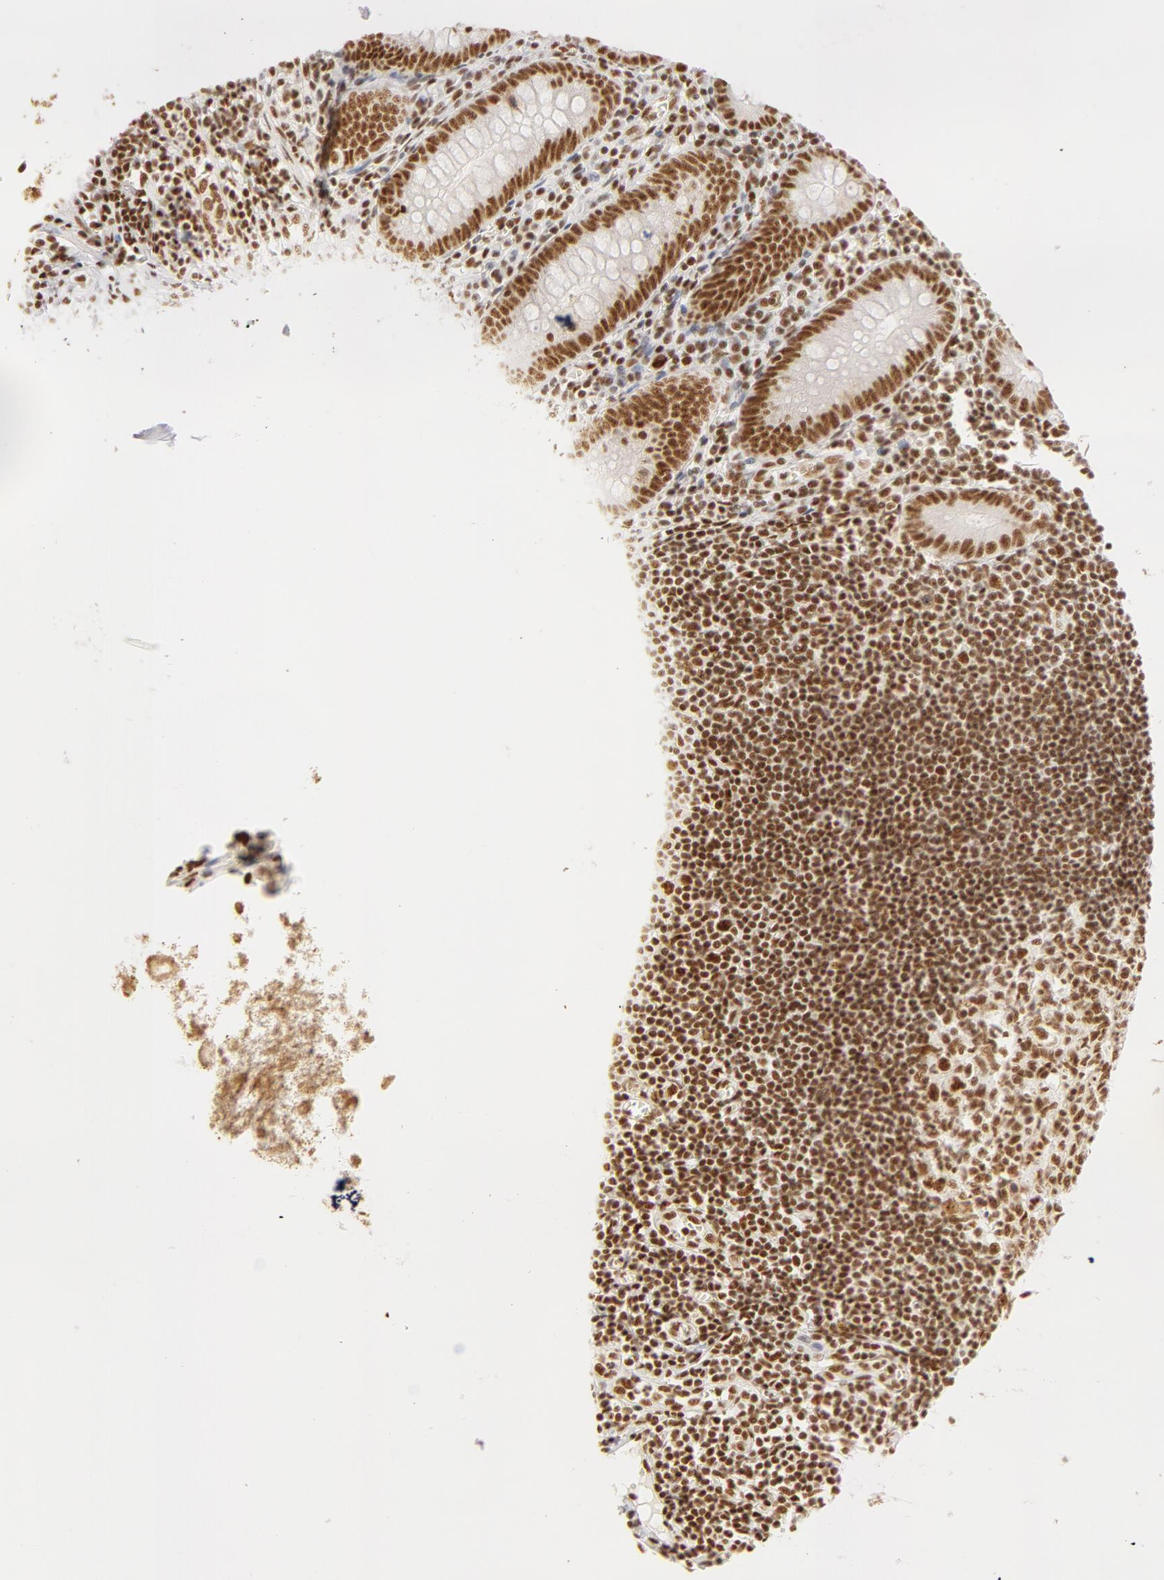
{"staining": {"intensity": "strong", "quantity": ">75%", "location": "nuclear"}, "tissue": "appendix", "cell_type": "Glandular cells", "image_type": "normal", "snomed": [{"axis": "morphology", "description": "Normal tissue, NOS"}, {"axis": "topography", "description": "Appendix"}], "caption": "Immunohistochemistry image of unremarkable appendix stained for a protein (brown), which displays high levels of strong nuclear expression in approximately >75% of glandular cells.", "gene": "RBM39", "patient": {"sex": "female", "age": 19}}